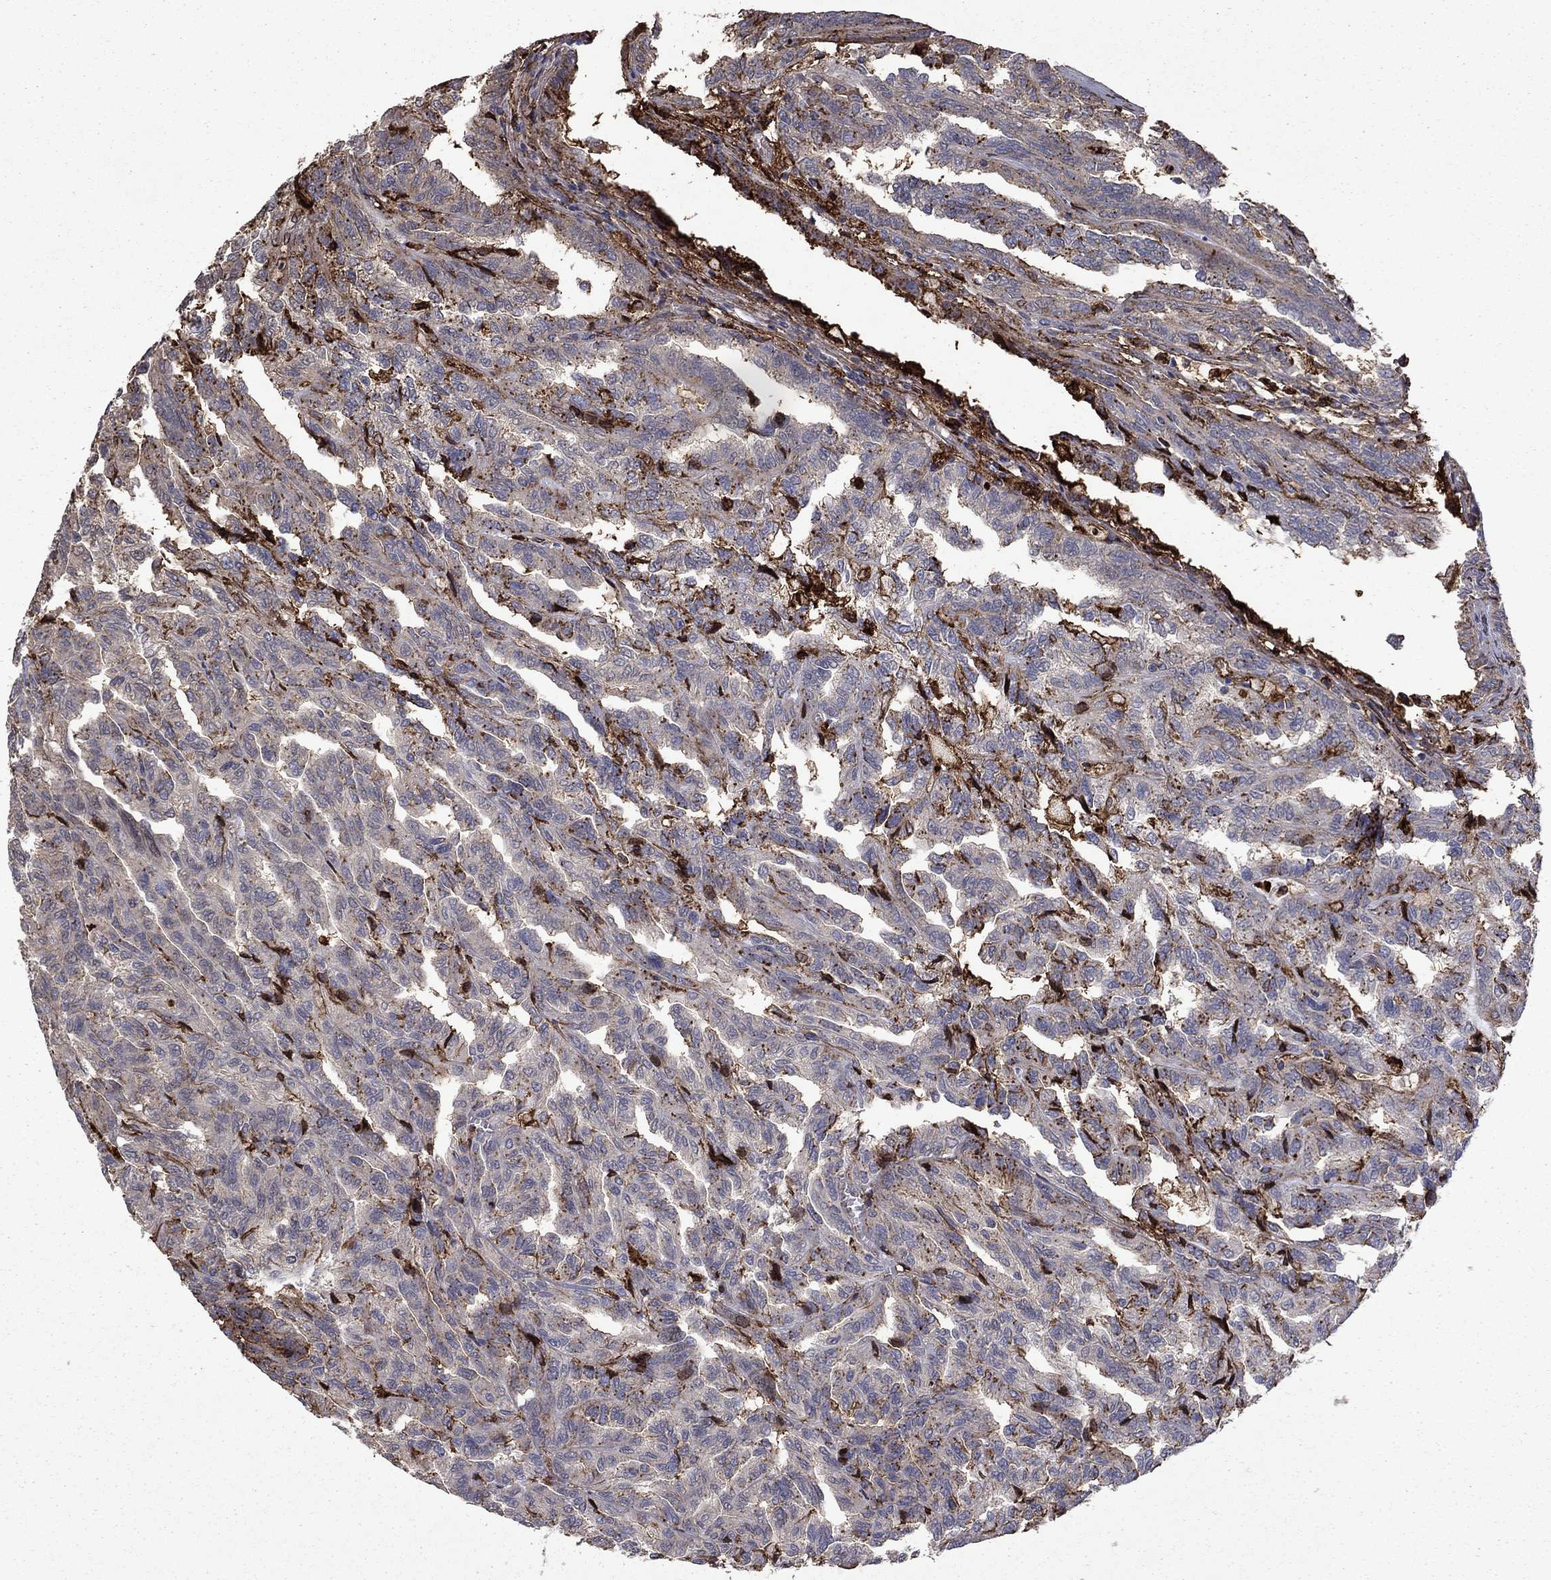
{"staining": {"intensity": "strong", "quantity": "<25%", "location": "cytoplasmic/membranous"}, "tissue": "renal cancer", "cell_type": "Tumor cells", "image_type": "cancer", "snomed": [{"axis": "morphology", "description": "Adenocarcinoma, NOS"}, {"axis": "topography", "description": "Kidney"}], "caption": "Protein analysis of renal adenocarcinoma tissue exhibits strong cytoplasmic/membranous staining in approximately <25% of tumor cells.", "gene": "PLAU", "patient": {"sex": "male", "age": 79}}